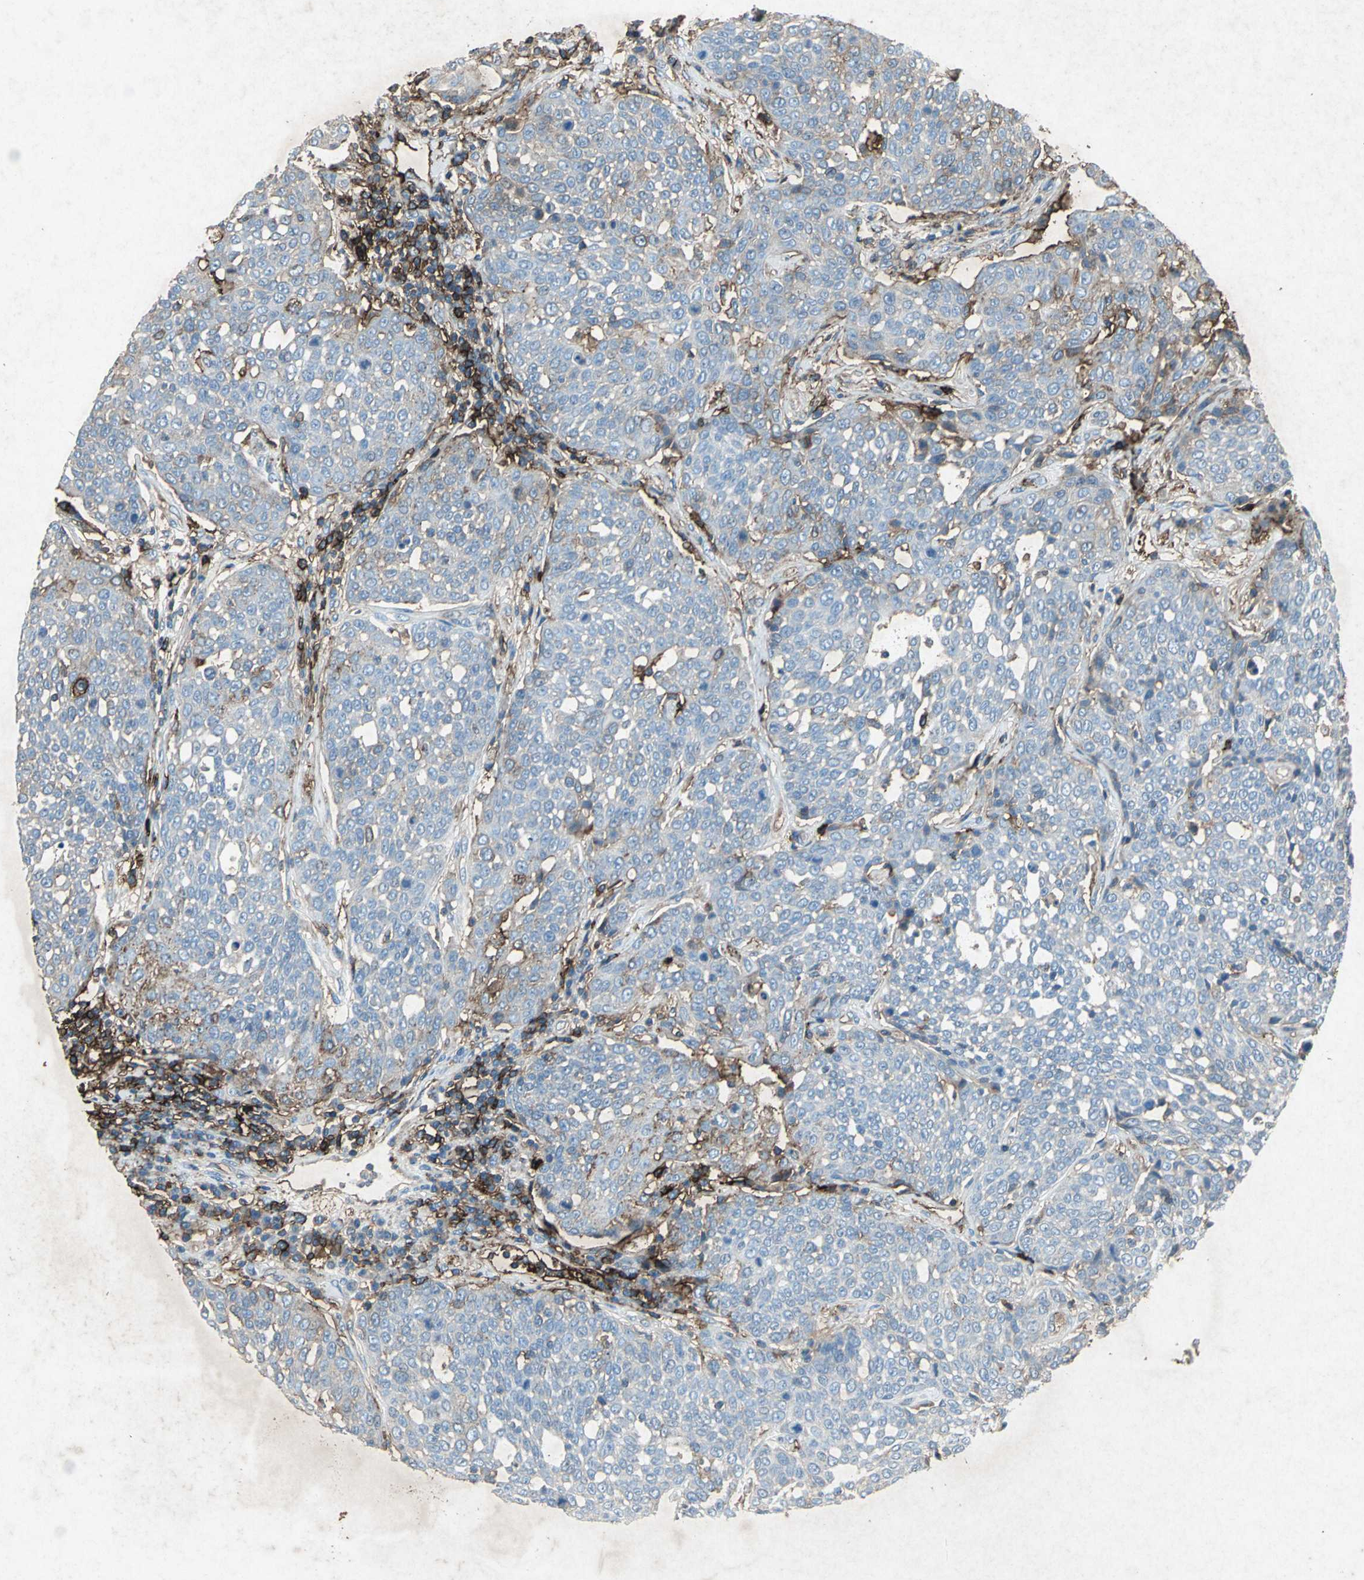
{"staining": {"intensity": "weak", "quantity": "25%-75%", "location": "cytoplasmic/membranous"}, "tissue": "cervical cancer", "cell_type": "Tumor cells", "image_type": "cancer", "snomed": [{"axis": "morphology", "description": "Squamous cell carcinoma, NOS"}, {"axis": "topography", "description": "Cervix"}], "caption": "Tumor cells exhibit low levels of weak cytoplasmic/membranous positivity in about 25%-75% of cells in cervical squamous cell carcinoma.", "gene": "CCR6", "patient": {"sex": "female", "age": 34}}